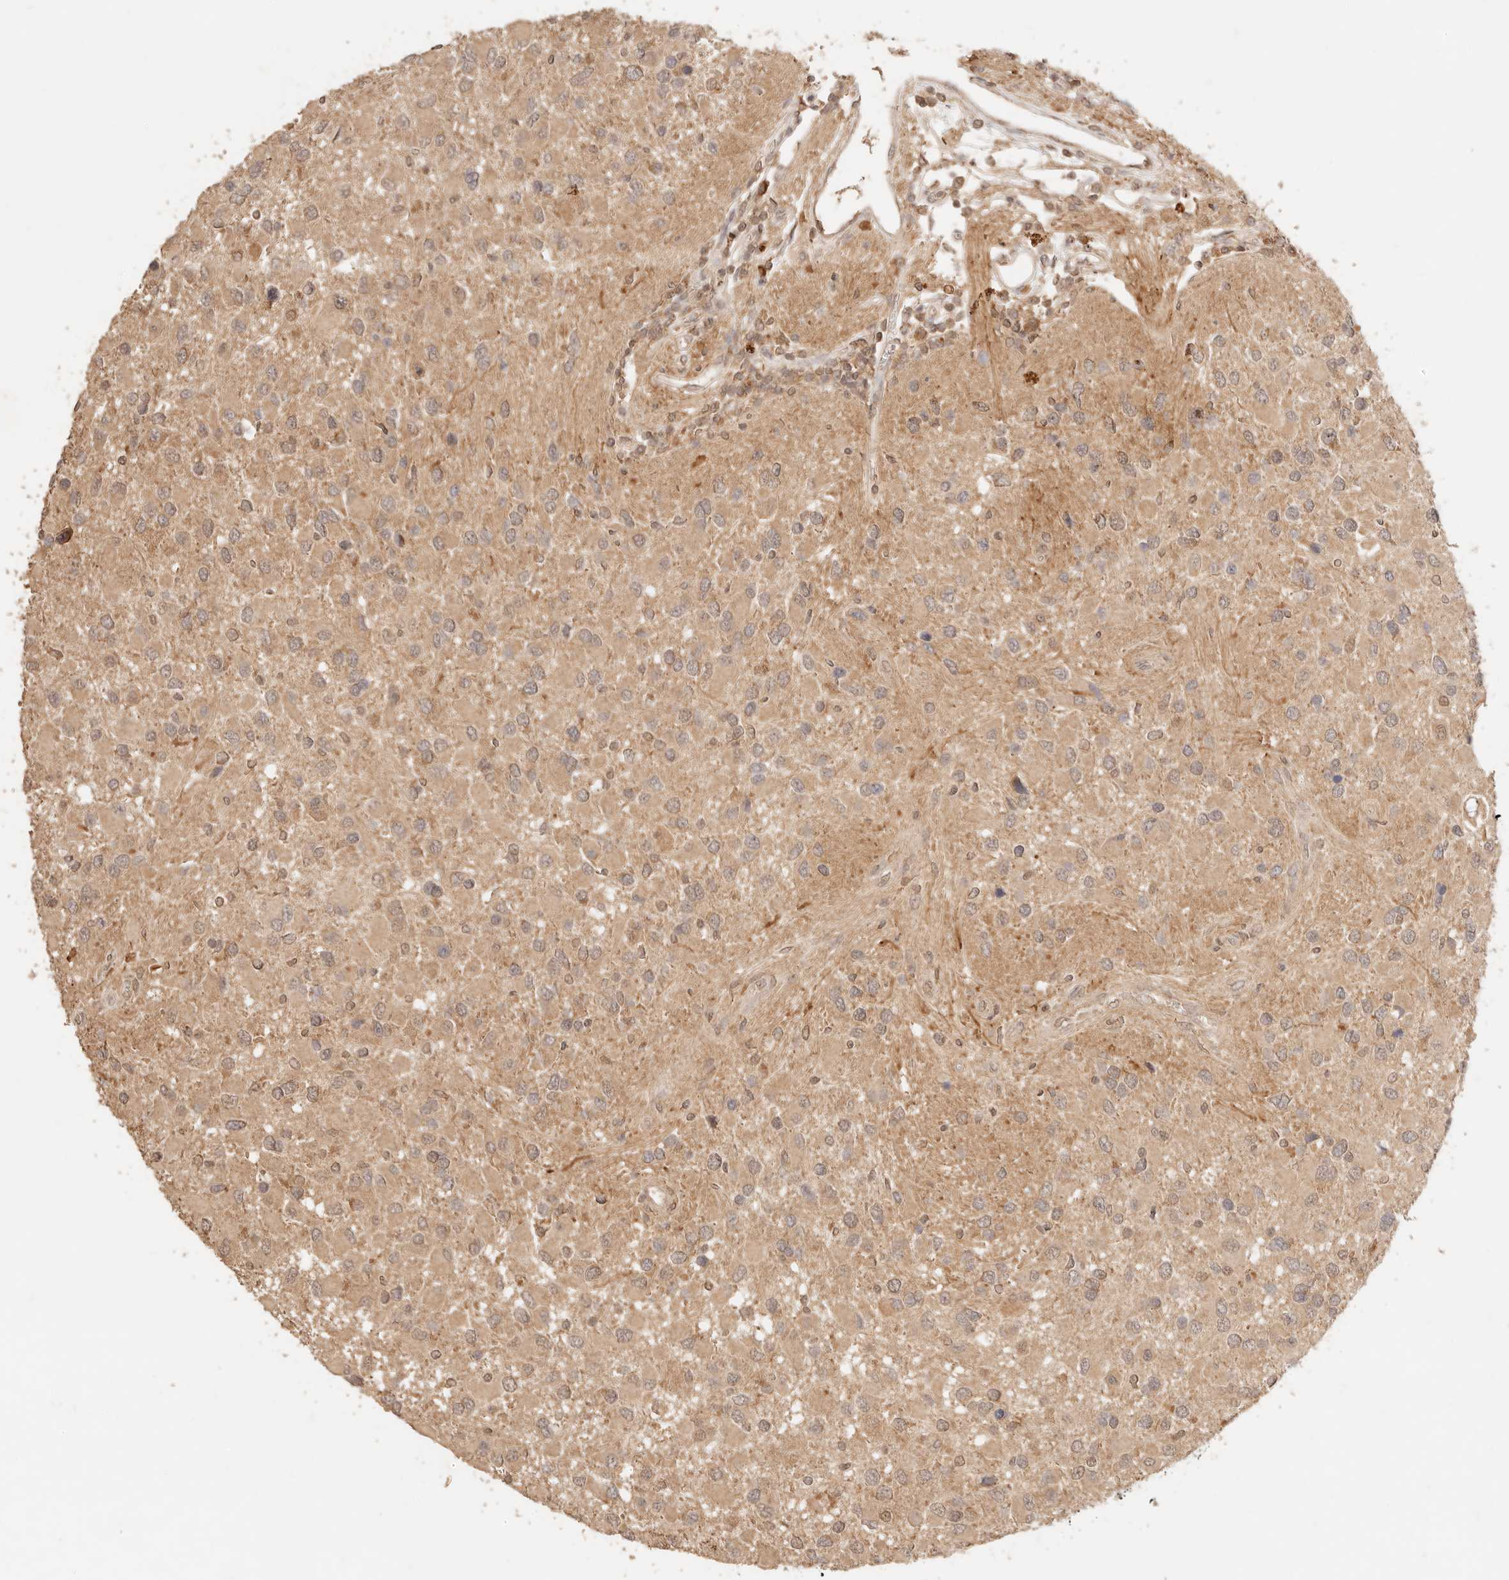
{"staining": {"intensity": "weak", "quantity": ">75%", "location": "cytoplasmic/membranous"}, "tissue": "glioma", "cell_type": "Tumor cells", "image_type": "cancer", "snomed": [{"axis": "morphology", "description": "Glioma, malignant, High grade"}, {"axis": "topography", "description": "Brain"}], "caption": "The image shows immunohistochemical staining of high-grade glioma (malignant). There is weak cytoplasmic/membranous staining is identified in about >75% of tumor cells.", "gene": "TRIM11", "patient": {"sex": "male", "age": 53}}